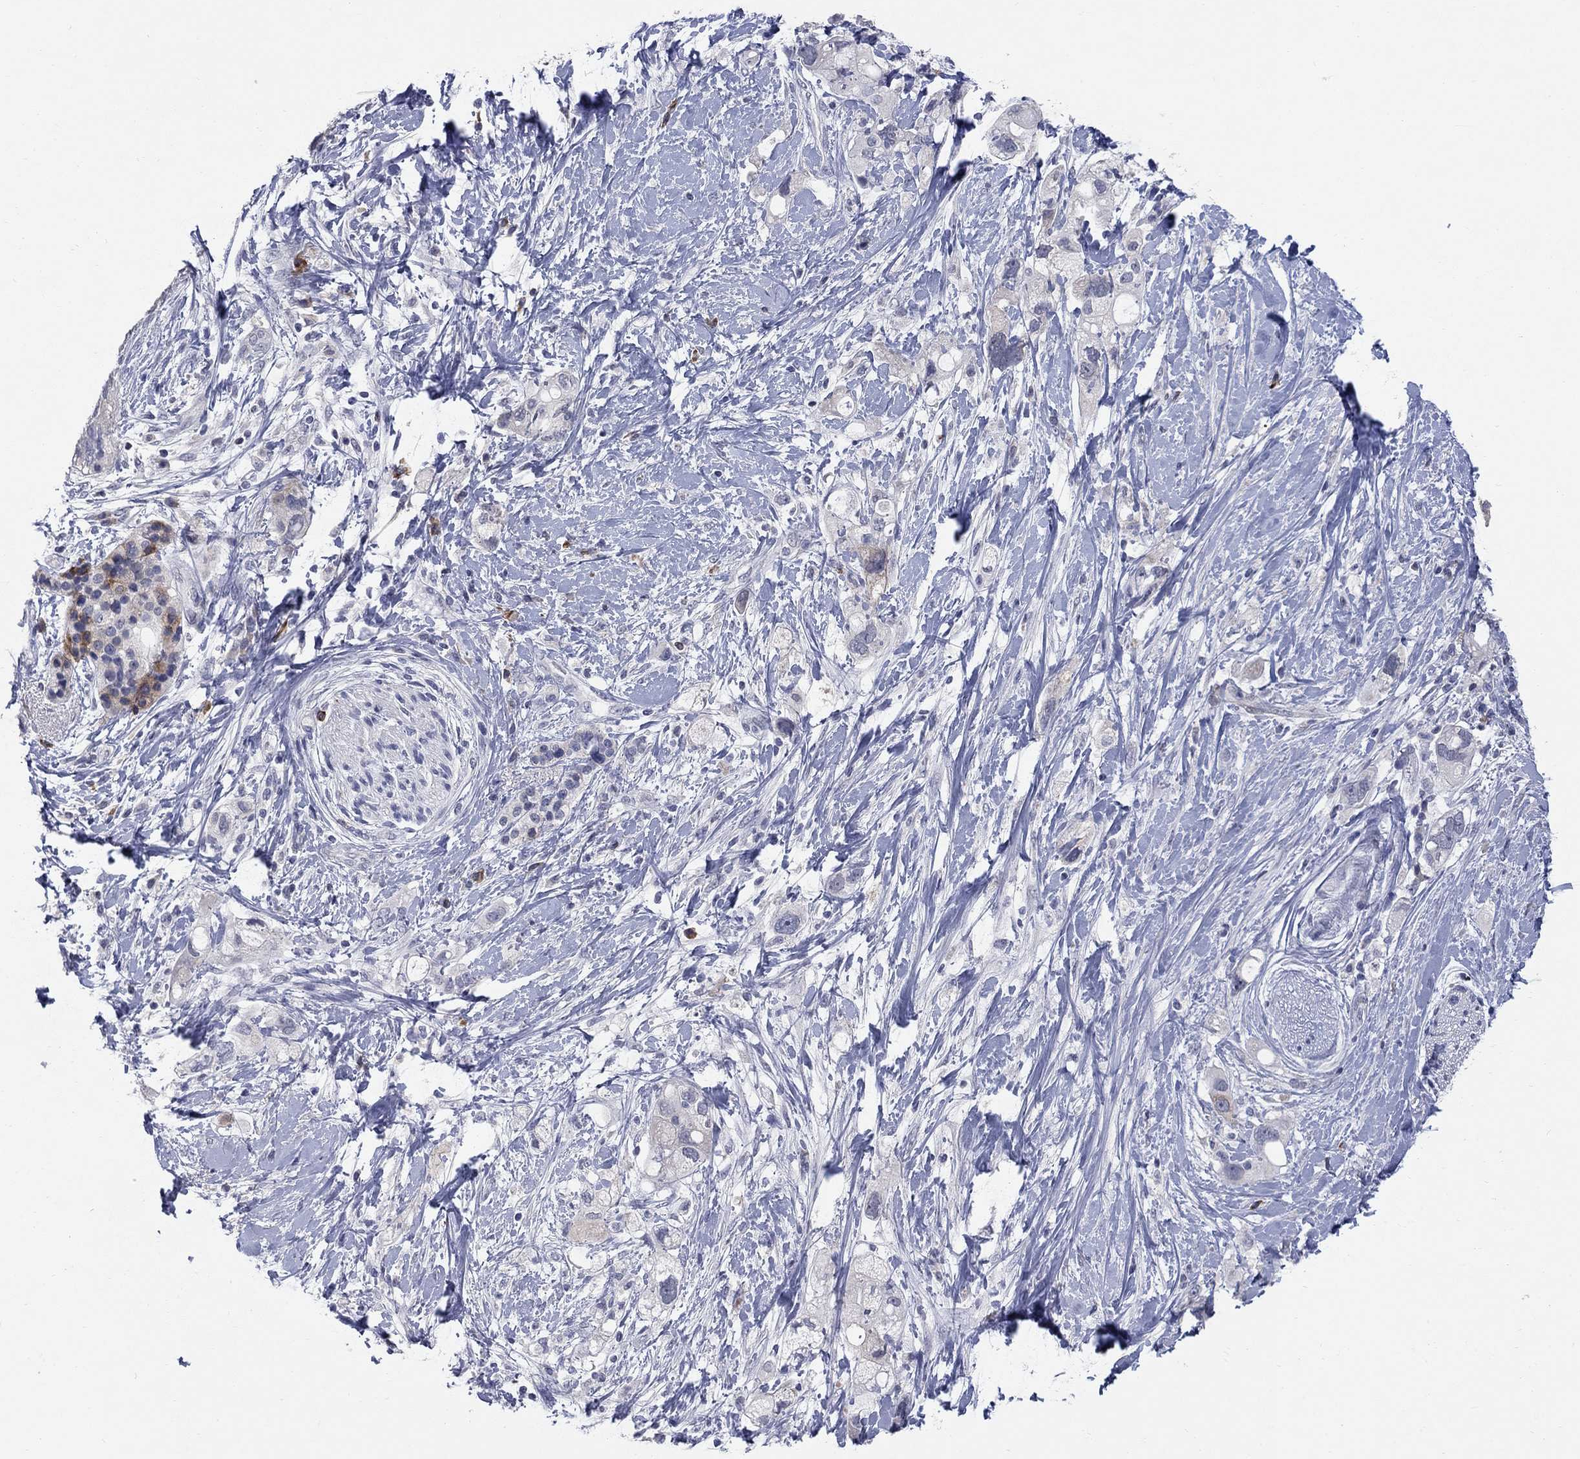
{"staining": {"intensity": "negative", "quantity": "none", "location": "none"}, "tissue": "pancreatic cancer", "cell_type": "Tumor cells", "image_type": "cancer", "snomed": [{"axis": "morphology", "description": "Adenocarcinoma, NOS"}, {"axis": "topography", "description": "Pancreas"}], "caption": "IHC image of human pancreatic cancer stained for a protein (brown), which exhibits no expression in tumor cells.", "gene": "NTRK2", "patient": {"sex": "female", "age": 56}}